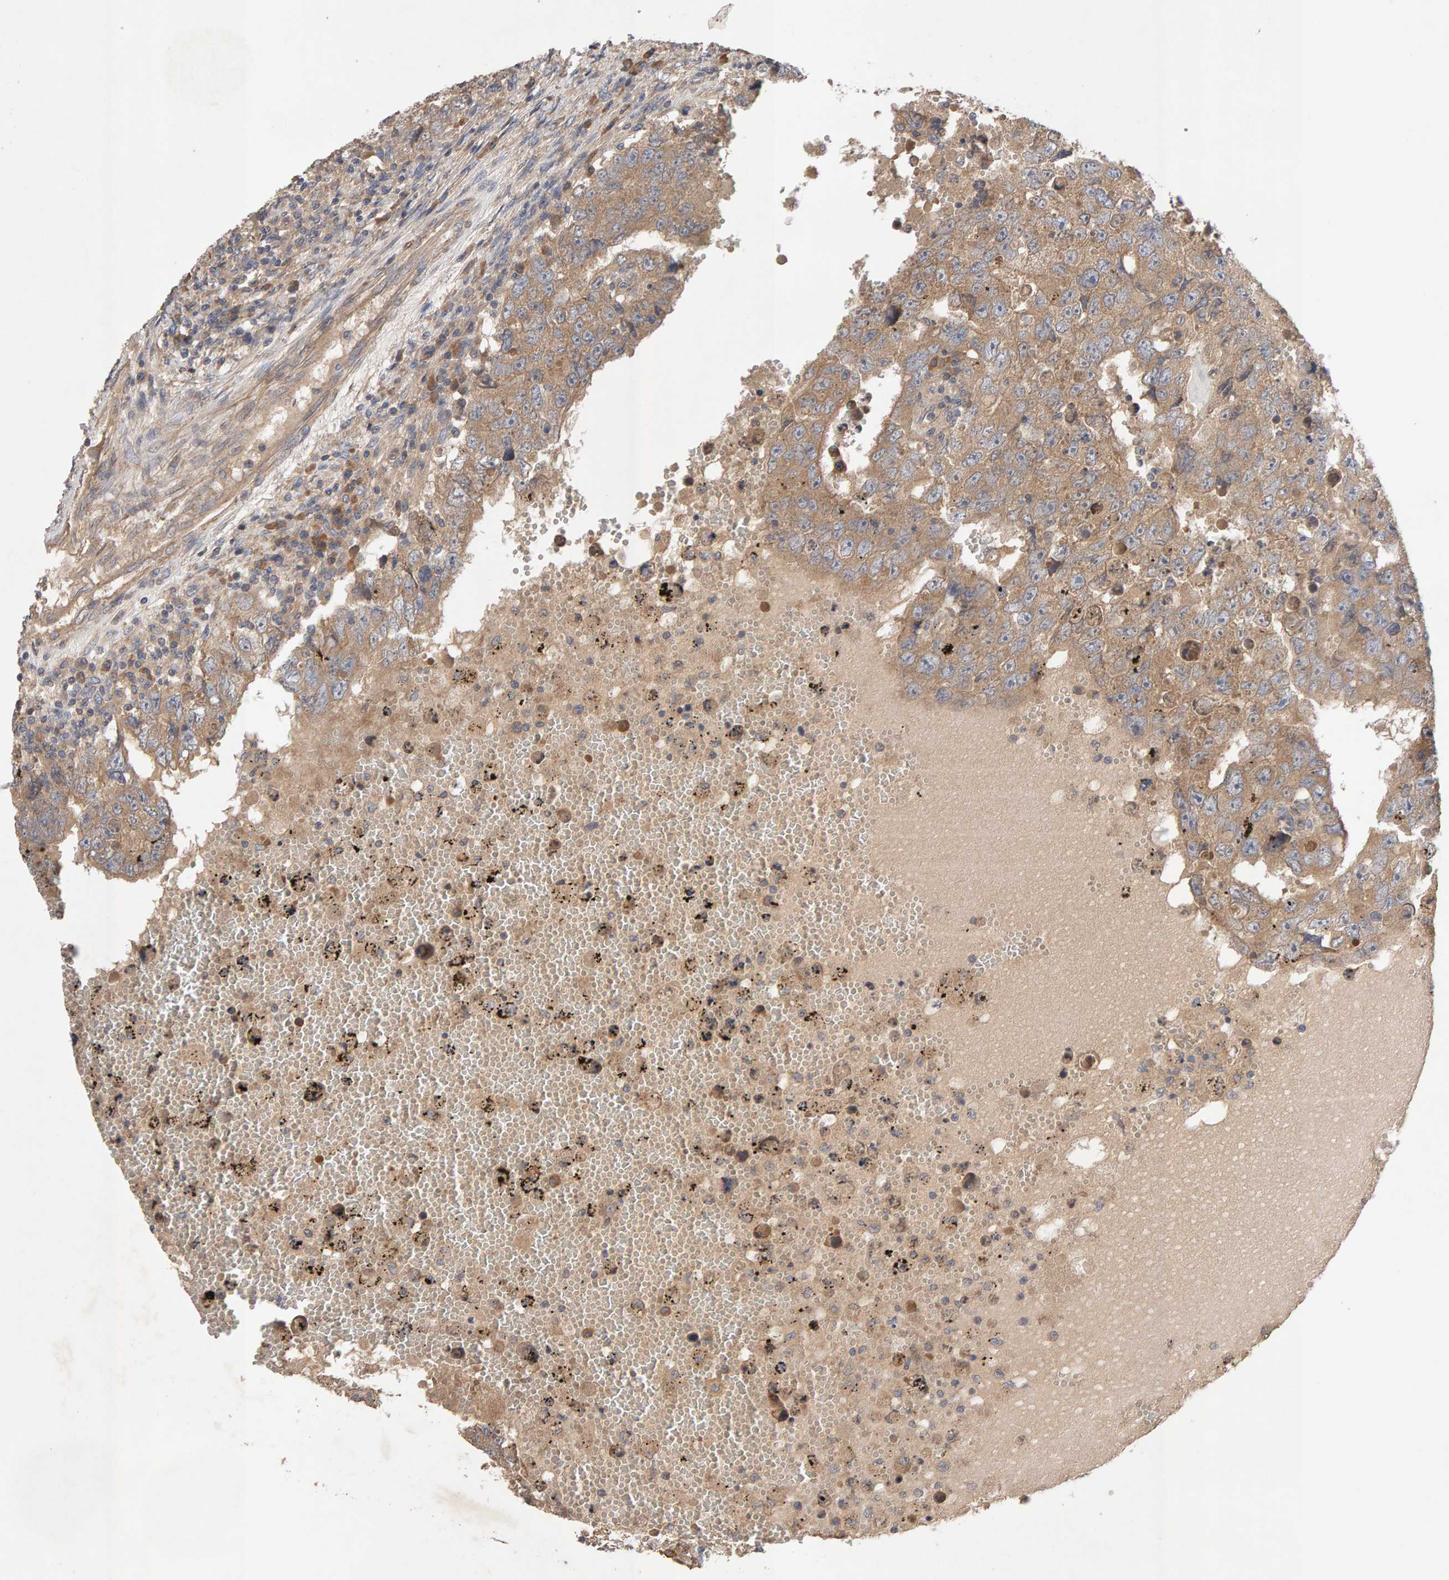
{"staining": {"intensity": "moderate", "quantity": ">75%", "location": "cytoplasmic/membranous"}, "tissue": "testis cancer", "cell_type": "Tumor cells", "image_type": "cancer", "snomed": [{"axis": "morphology", "description": "Carcinoma, Embryonal, NOS"}, {"axis": "topography", "description": "Testis"}], "caption": "Immunohistochemistry (IHC) of human testis cancer displays medium levels of moderate cytoplasmic/membranous expression in about >75% of tumor cells.", "gene": "RNF19A", "patient": {"sex": "male", "age": 26}}